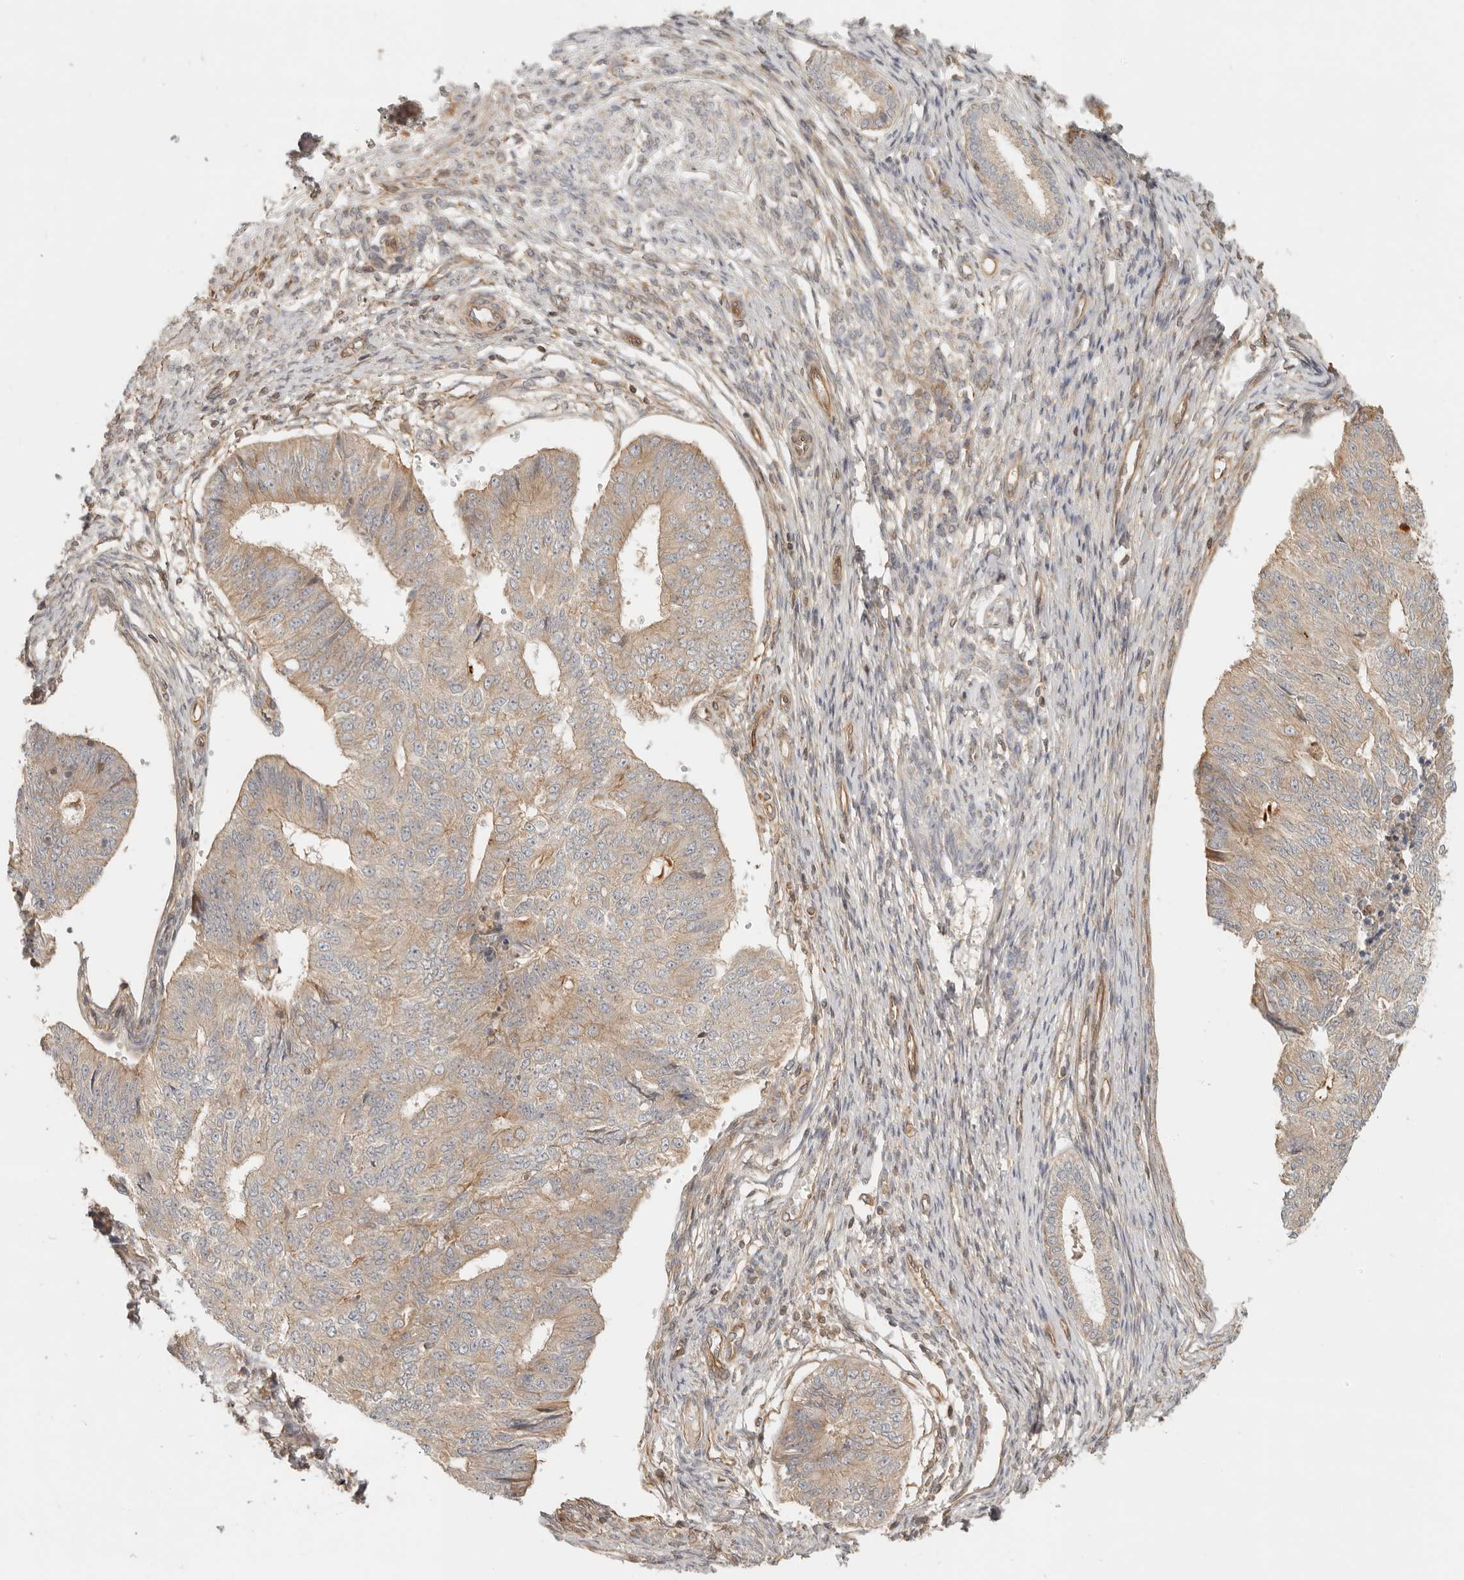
{"staining": {"intensity": "weak", "quantity": "25%-75%", "location": "cytoplasmic/membranous"}, "tissue": "endometrial cancer", "cell_type": "Tumor cells", "image_type": "cancer", "snomed": [{"axis": "morphology", "description": "Adenocarcinoma, NOS"}, {"axis": "topography", "description": "Endometrium"}], "caption": "Approximately 25%-75% of tumor cells in endometrial cancer (adenocarcinoma) exhibit weak cytoplasmic/membranous protein positivity as visualized by brown immunohistochemical staining.", "gene": "UFSP1", "patient": {"sex": "female", "age": 32}}